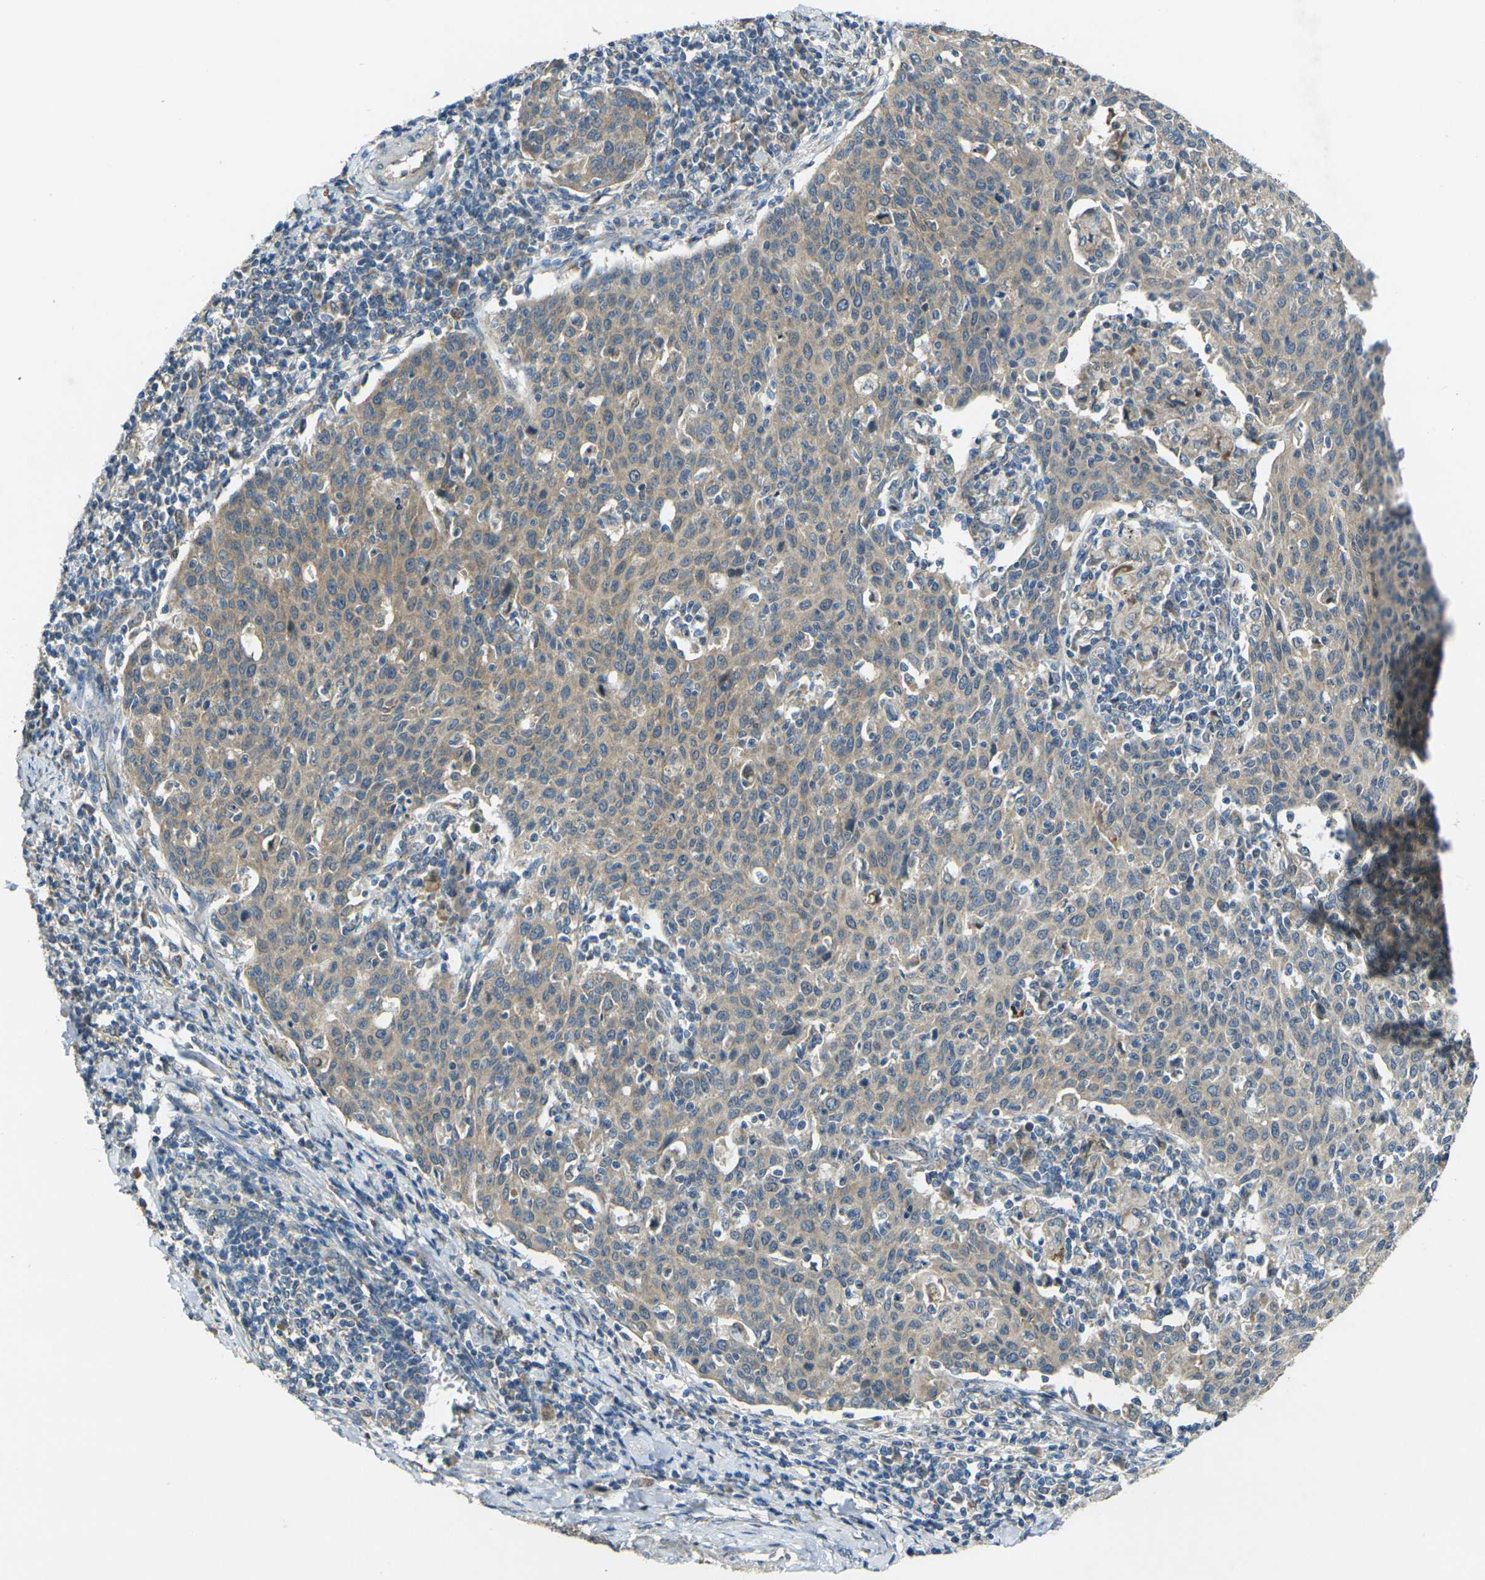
{"staining": {"intensity": "moderate", "quantity": ">75%", "location": "cytoplasmic/membranous"}, "tissue": "cervical cancer", "cell_type": "Tumor cells", "image_type": "cancer", "snomed": [{"axis": "morphology", "description": "Squamous cell carcinoma, NOS"}, {"axis": "topography", "description": "Cervix"}], "caption": "This is an image of IHC staining of cervical cancer (squamous cell carcinoma), which shows moderate staining in the cytoplasmic/membranous of tumor cells.", "gene": "GNA12", "patient": {"sex": "female", "age": 38}}